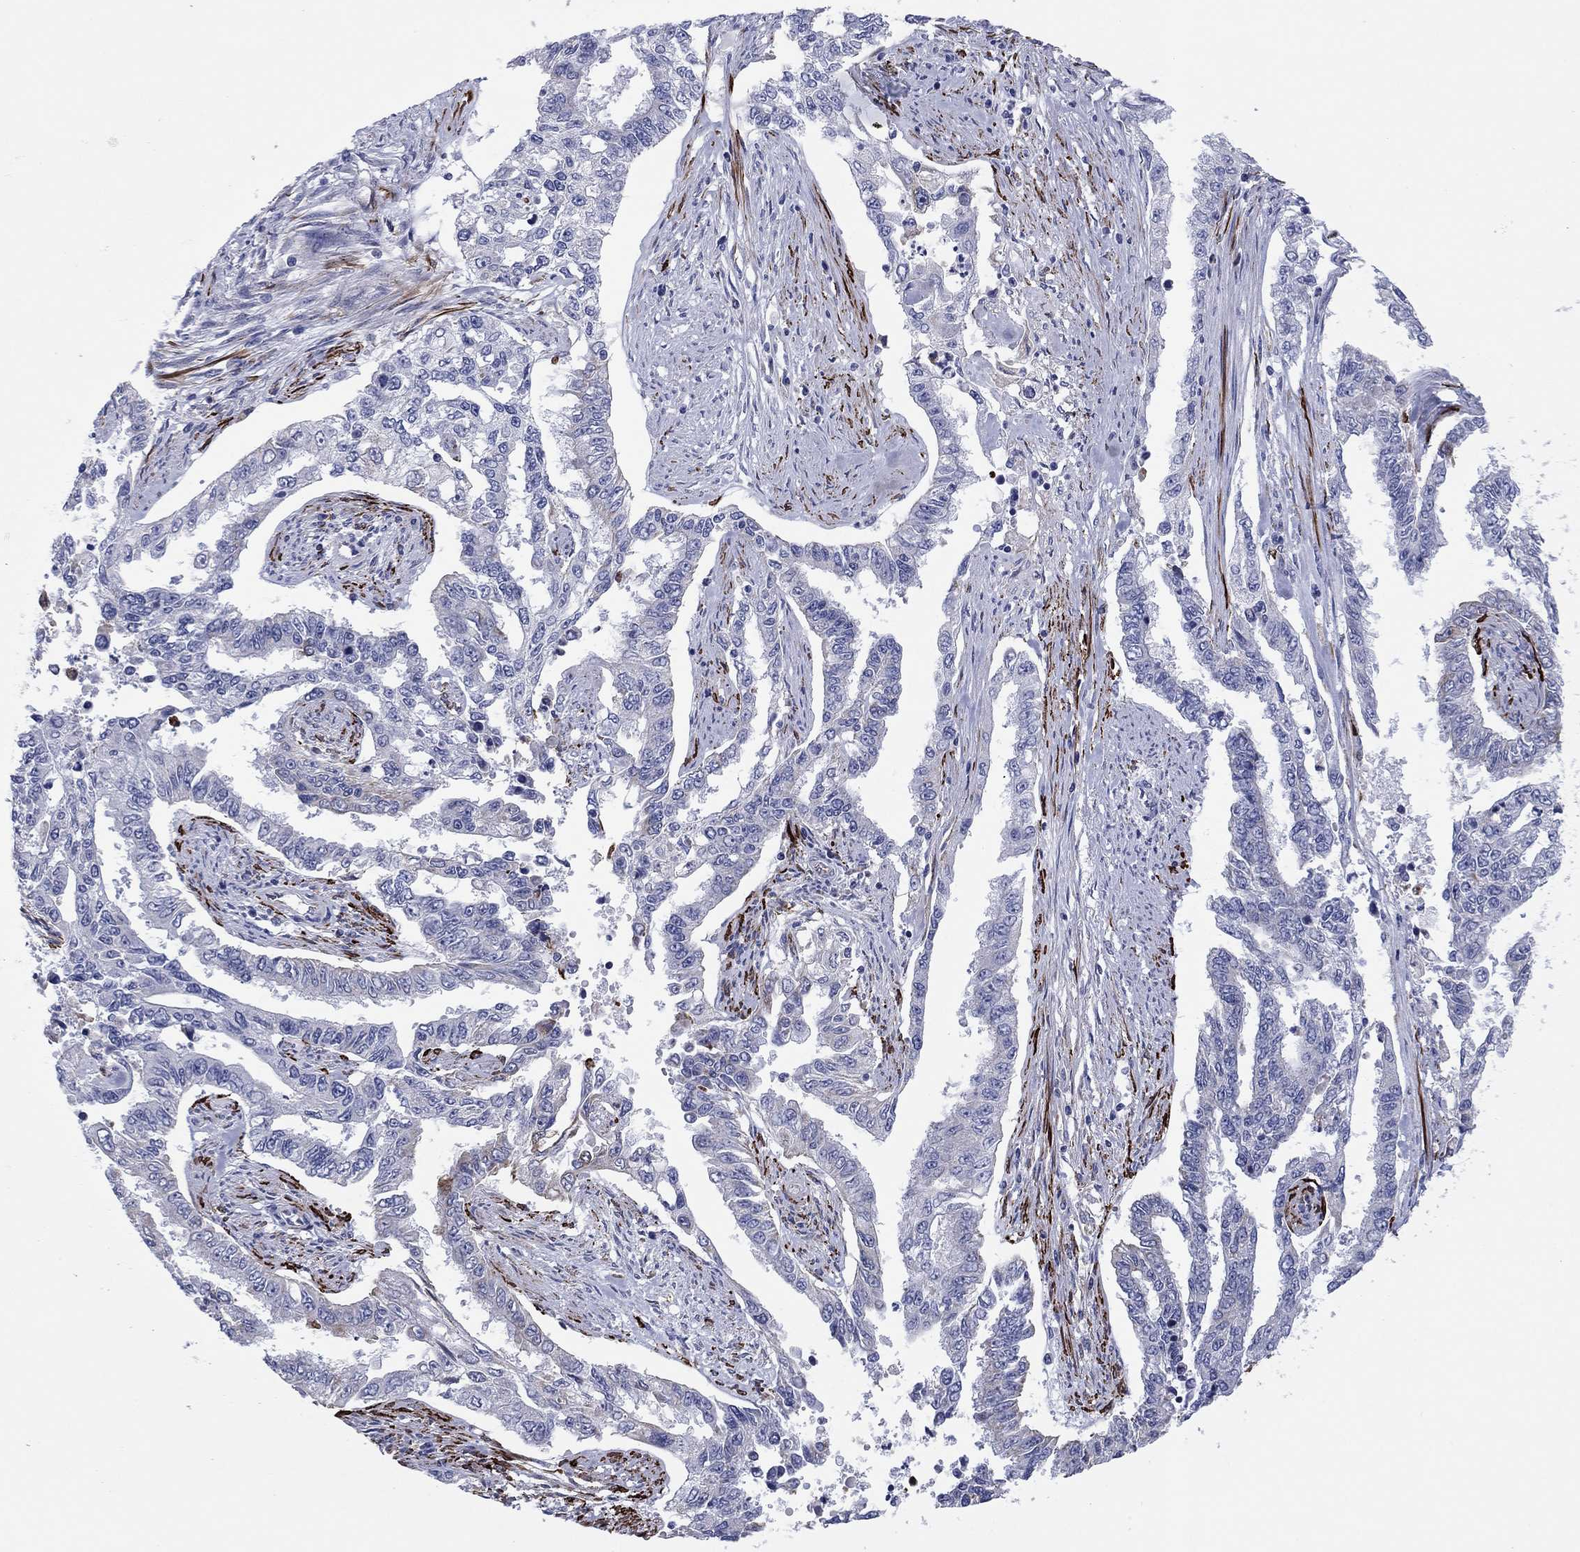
{"staining": {"intensity": "negative", "quantity": "none", "location": "none"}, "tissue": "endometrial cancer", "cell_type": "Tumor cells", "image_type": "cancer", "snomed": [{"axis": "morphology", "description": "Adenocarcinoma, NOS"}, {"axis": "topography", "description": "Uterus"}], "caption": "Immunohistochemistry histopathology image of neoplastic tissue: human endometrial cancer (adenocarcinoma) stained with DAB exhibits no significant protein expression in tumor cells. (DAB (3,3'-diaminobenzidine) immunohistochemistry visualized using brightfield microscopy, high magnification).", "gene": "MGST3", "patient": {"sex": "female", "age": 59}}